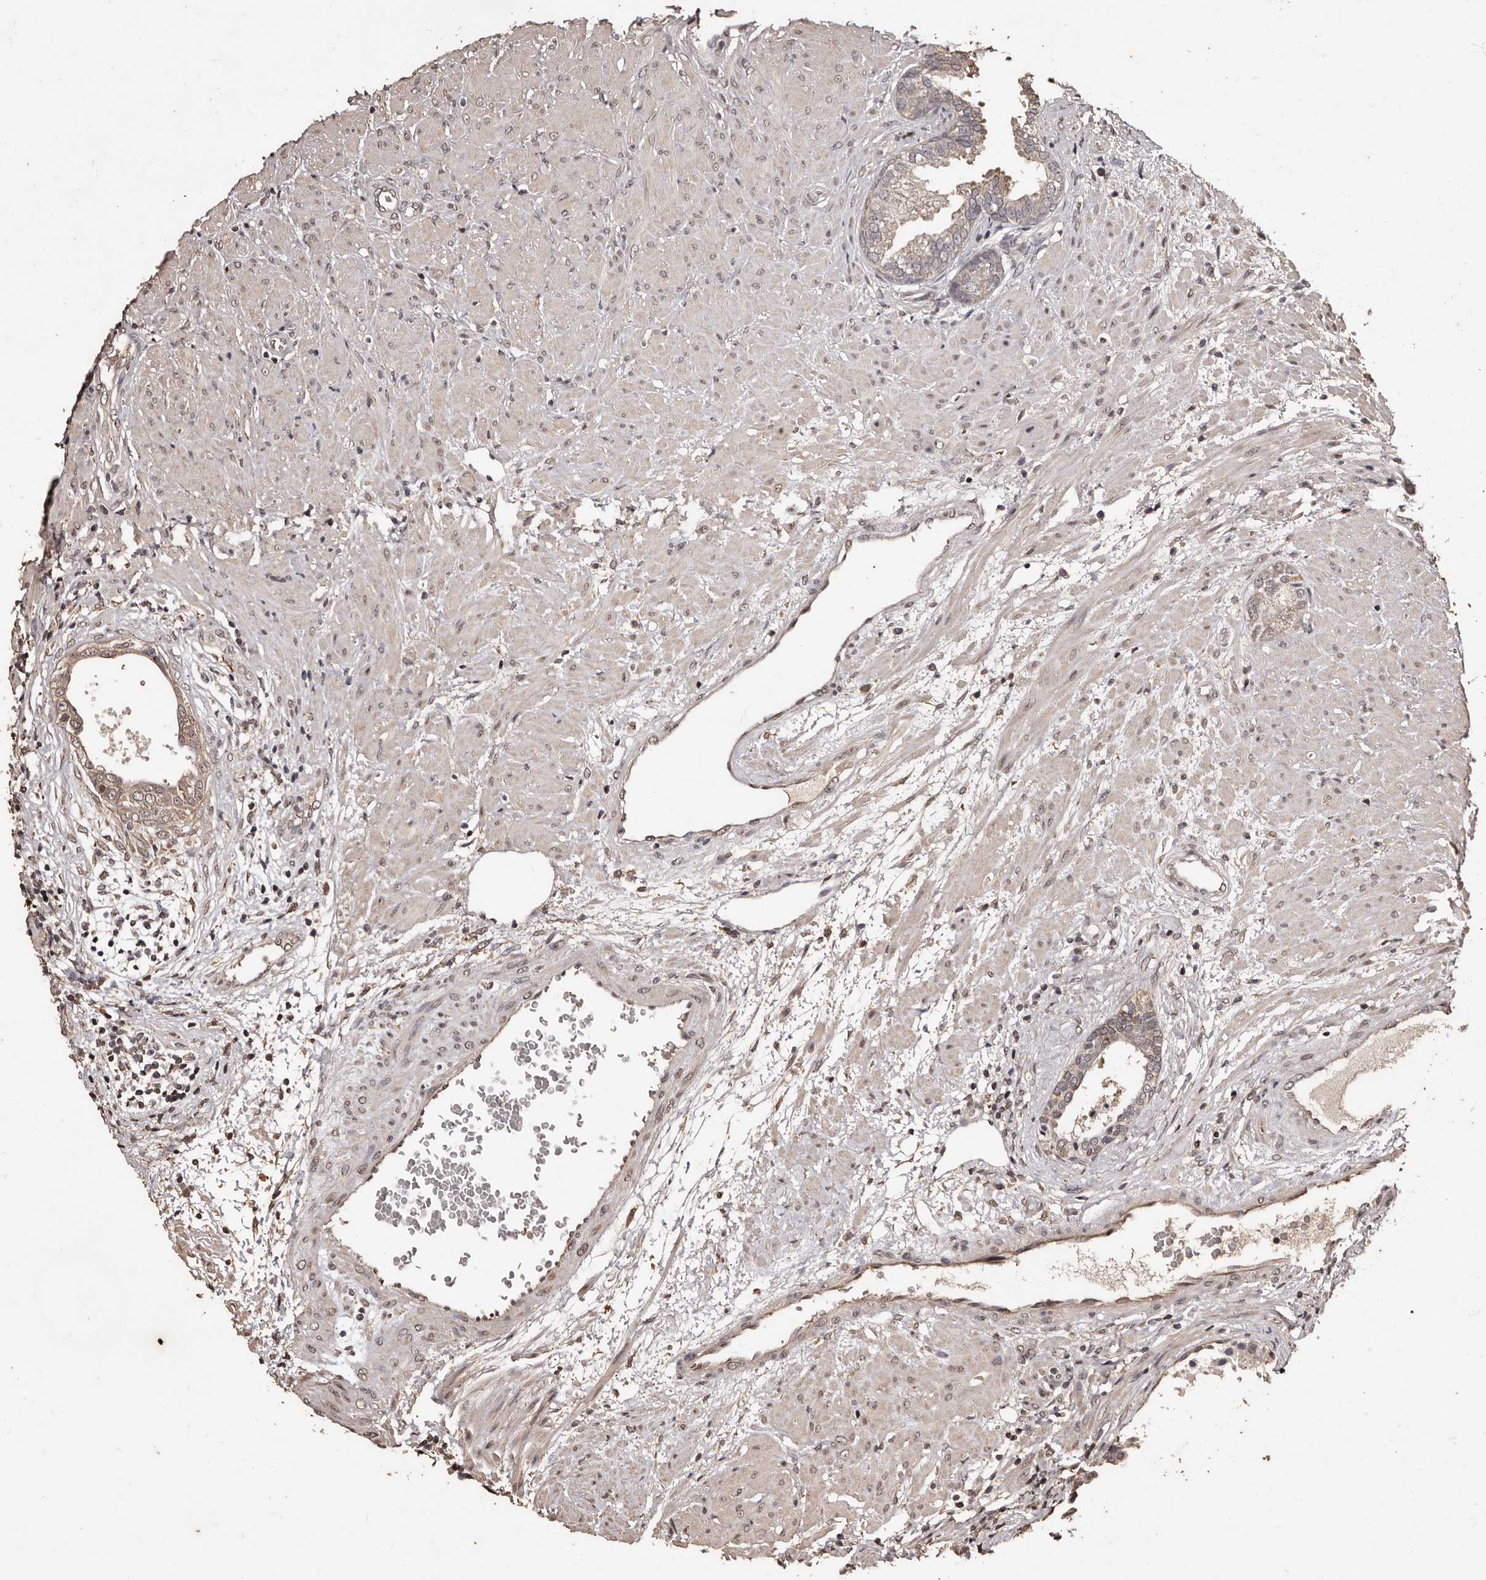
{"staining": {"intensity": "moderate", "quantity": "<25%", "location": "cytoplasmic/membranous,nuclear"}, "tissue": "prostate", "cell_type": "Glandular cells", "image_type": "normal", "snomed": [{"axis": "morphology", "description": "Normal tissue, NOS"}, {"axis": "topography", "description": "Prostate"}], "caption": "A brown stain highlights moderate cytoplasmic/membranous,nuclear positivity of a protein in glandular cells of unremarkable human prostate.", "gene": "NAV1", "patient": {"sex": "male", "age": 76}}